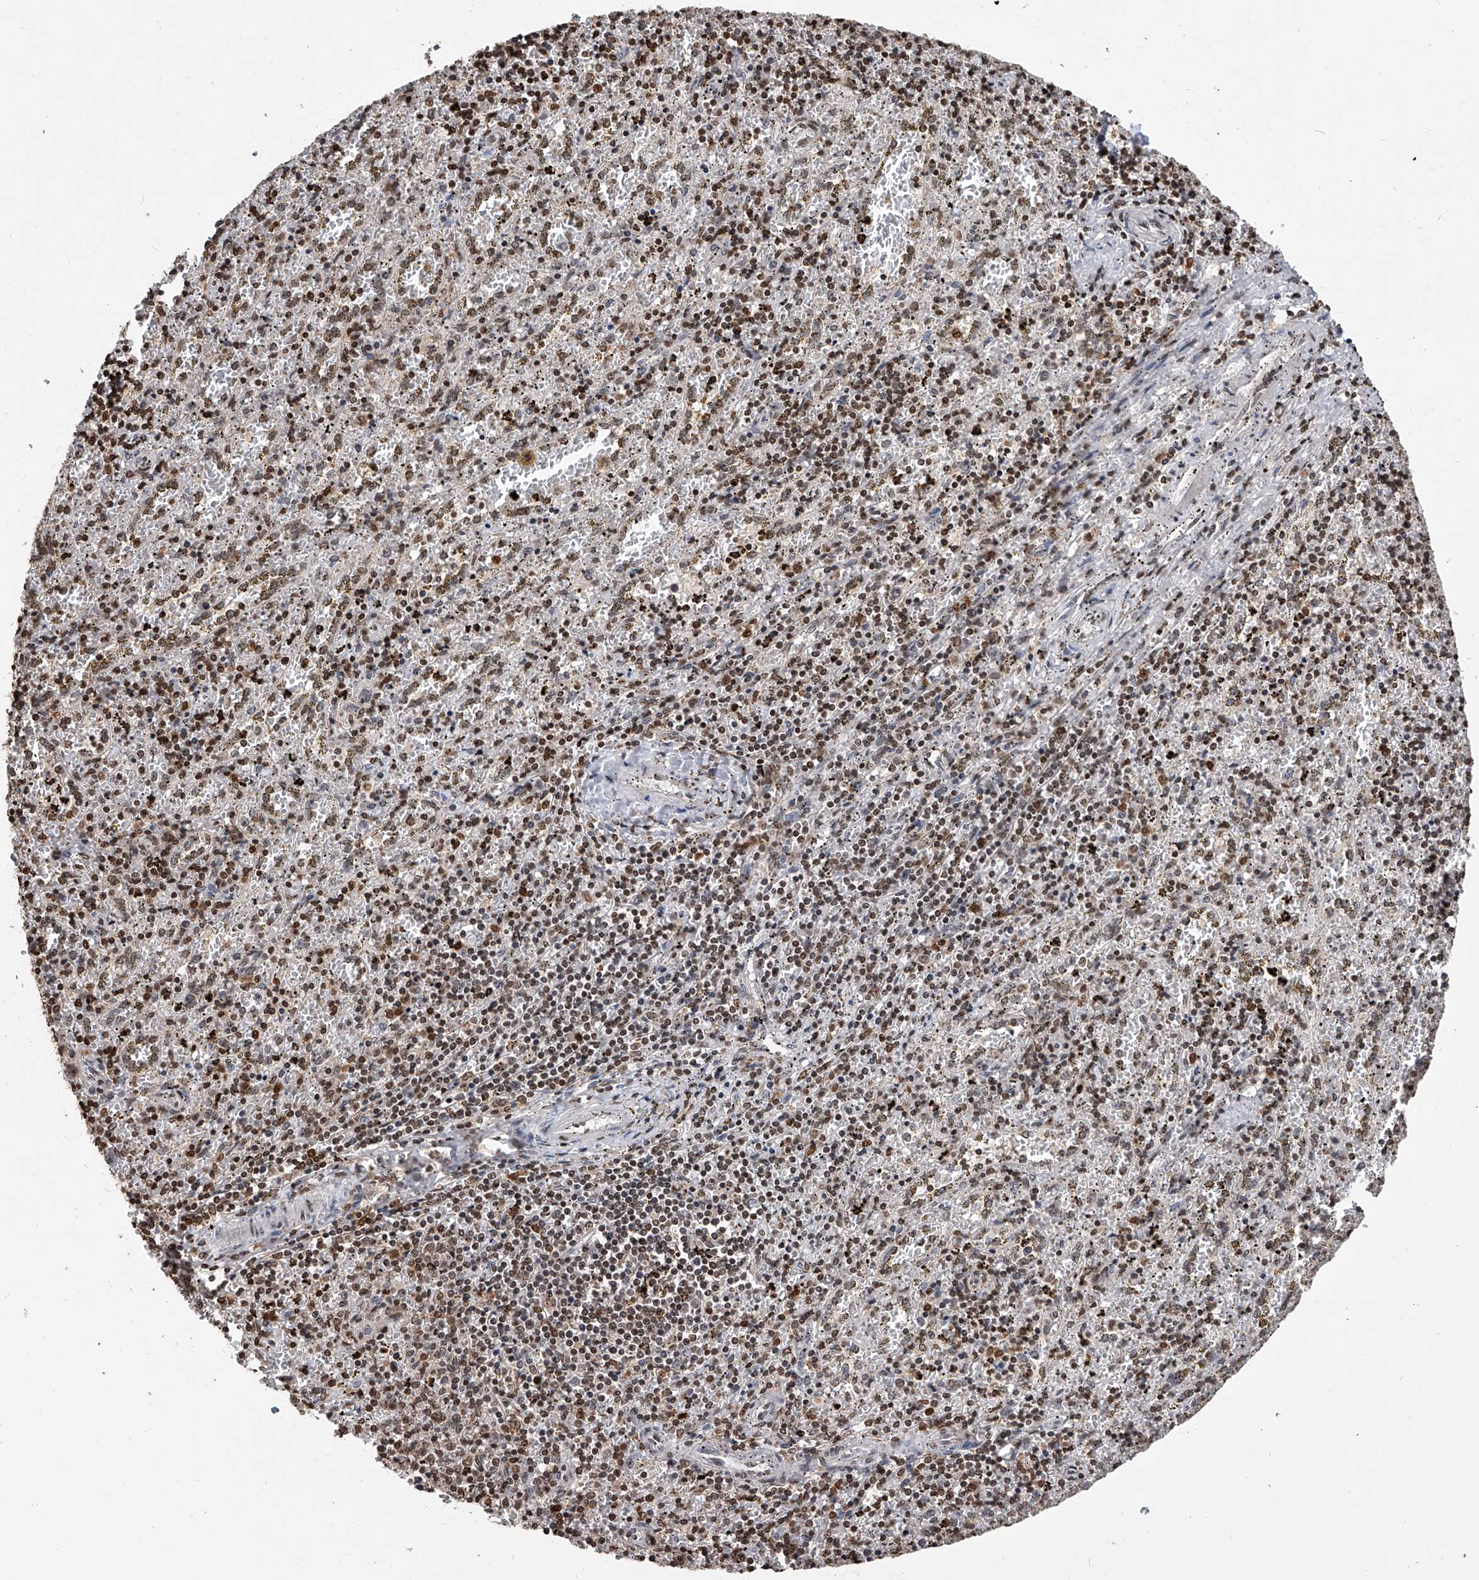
{"staining": {"intensity": "moderate", "quantity": ">75%", "location": "nuclear"}, "tissue": "spleen", "cell_type": "Cells in red pulp", "image_type": "normal", "snomed": [{"axis": "morphology", "description": "Normal tissue, NOS"}, {"axis": "topography", "description": "Spleen"}], "caption": "Cells in red pulp reveal moderate nuclear staining in approximately >75% of cells in normal spleen. (DAB IHC with brightfield microscopy, high magnification).", "gene": "CFAP410", "patient": {"sex": "male", "age": 11}}